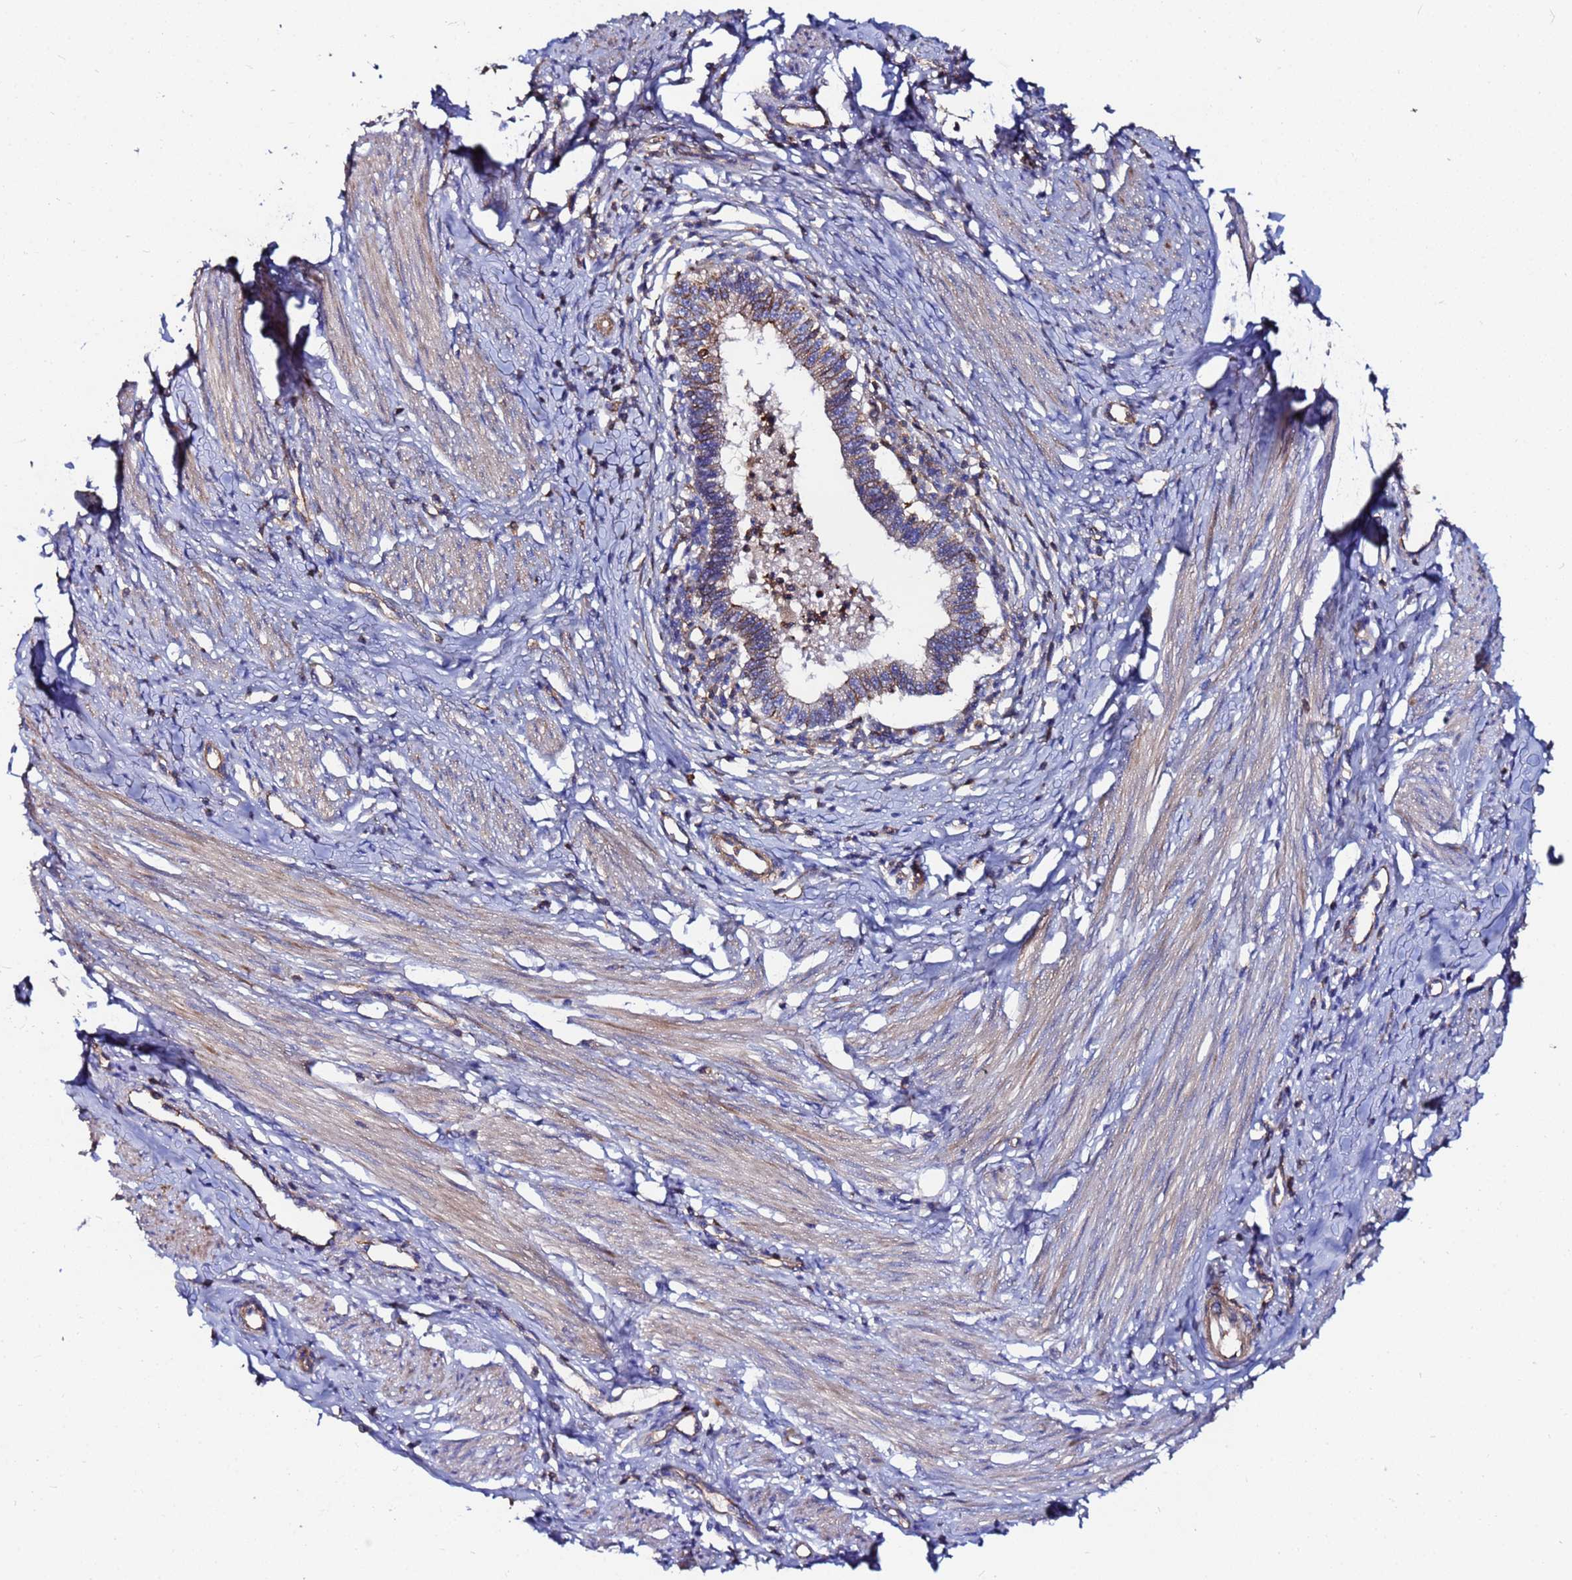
{"staining": {"intensity": "moderate", "quantity": "25%-75%", "location": "cytoplasmic/membranous"}, "tissue": "cervical cancer", "cell_type": "Tumor cells", "image_type": "cancer", "snomed": [{"axis": "morphology", "description": "Adenocarcinoma, NOS"}, {"axis": "topography", "description": "Cervix"}], "caption": "A medium amount of moderate cytoplasmic/membranous positivity is seen in about 25%-75% of tumor cells in adenocarcinoma (cervical) tissue.", "gene": "POTEE", "patient": {"sex": "female", "age": 36}}